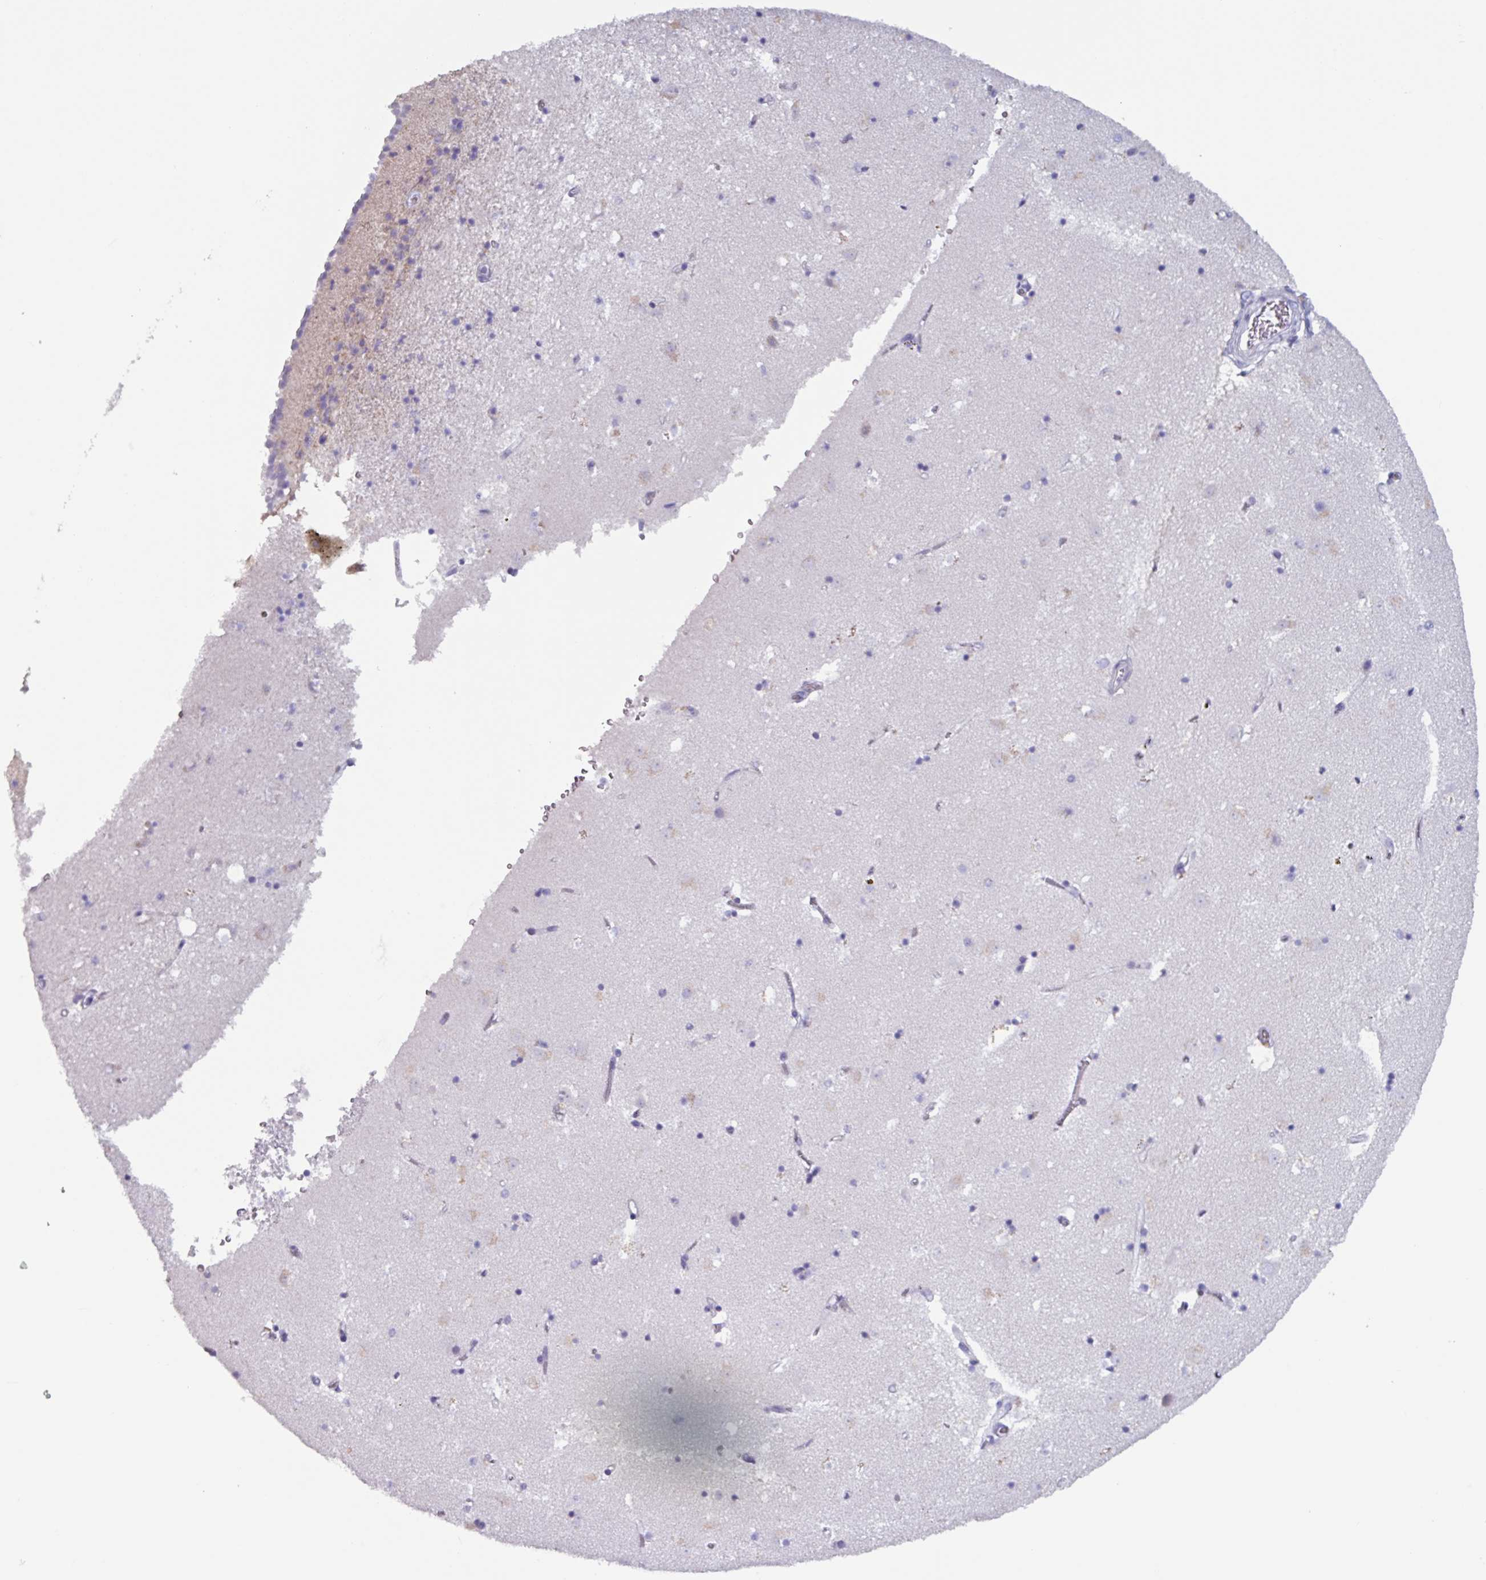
{"staining": {"intensity": "negative", "quantity": "none", "location": "none"}, "tissue": "caudate", "cell_type": "Glial cells", "image_type": "normal", "snomed": [{"axis": "morphology", "description": "Normal tissue, NOS"}, {"axis": "topography", "description": "Lateral ventricle wall"}], "caption": "Immunohistochemistry (IHC) of normal caudate displays no staining in glial cells.", "gene": "OR2T10", "patient": {"sex": "male", "age": 58}}